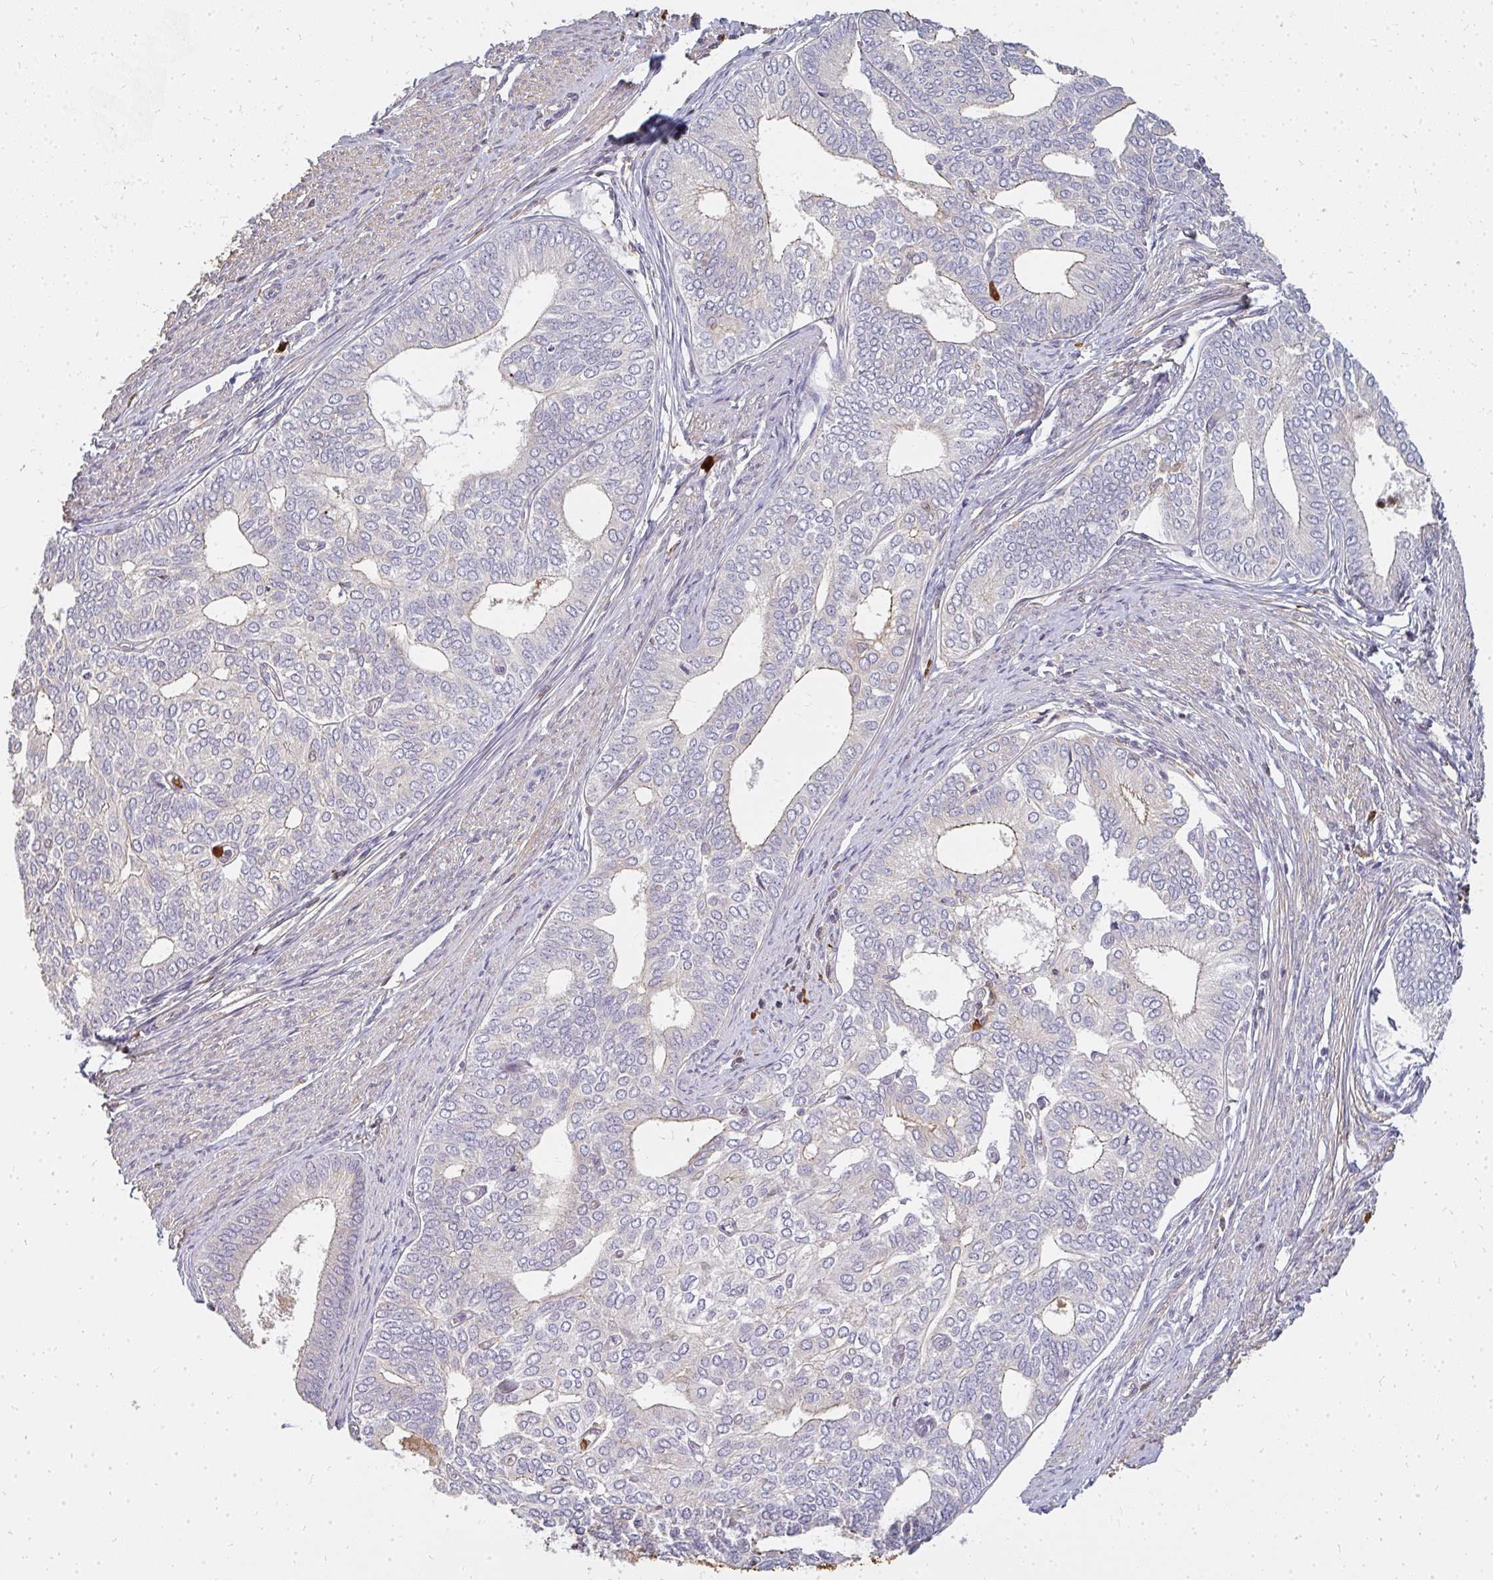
{"staining": {"intensity": "weak", "quantity": "25%-75%", "location": "cytoplasmic/membranous"}, "tissue": "endometrial cancer", "cell_type": "Tumor cells", "image_type": "cancer", "snomed": [{"axis": "morphology", "description": "Adenocarcinoma, NOS"}, {"axis": "topography", "description": "Endometrium"}], "caption": "Immunohistochemistry (IHC) of human adenocarcinoma (endometrial) demonstrates low levels of weak cytoplasmic/membranous positivity in approximately 25%-75% of tumor cells. Using DAB (brown) and hematoxylin (blue) stains, captured at high magnification using brightfield microscopy.", "gene": "CNTRL", "patient": {"sex": "female", "age": 75}}